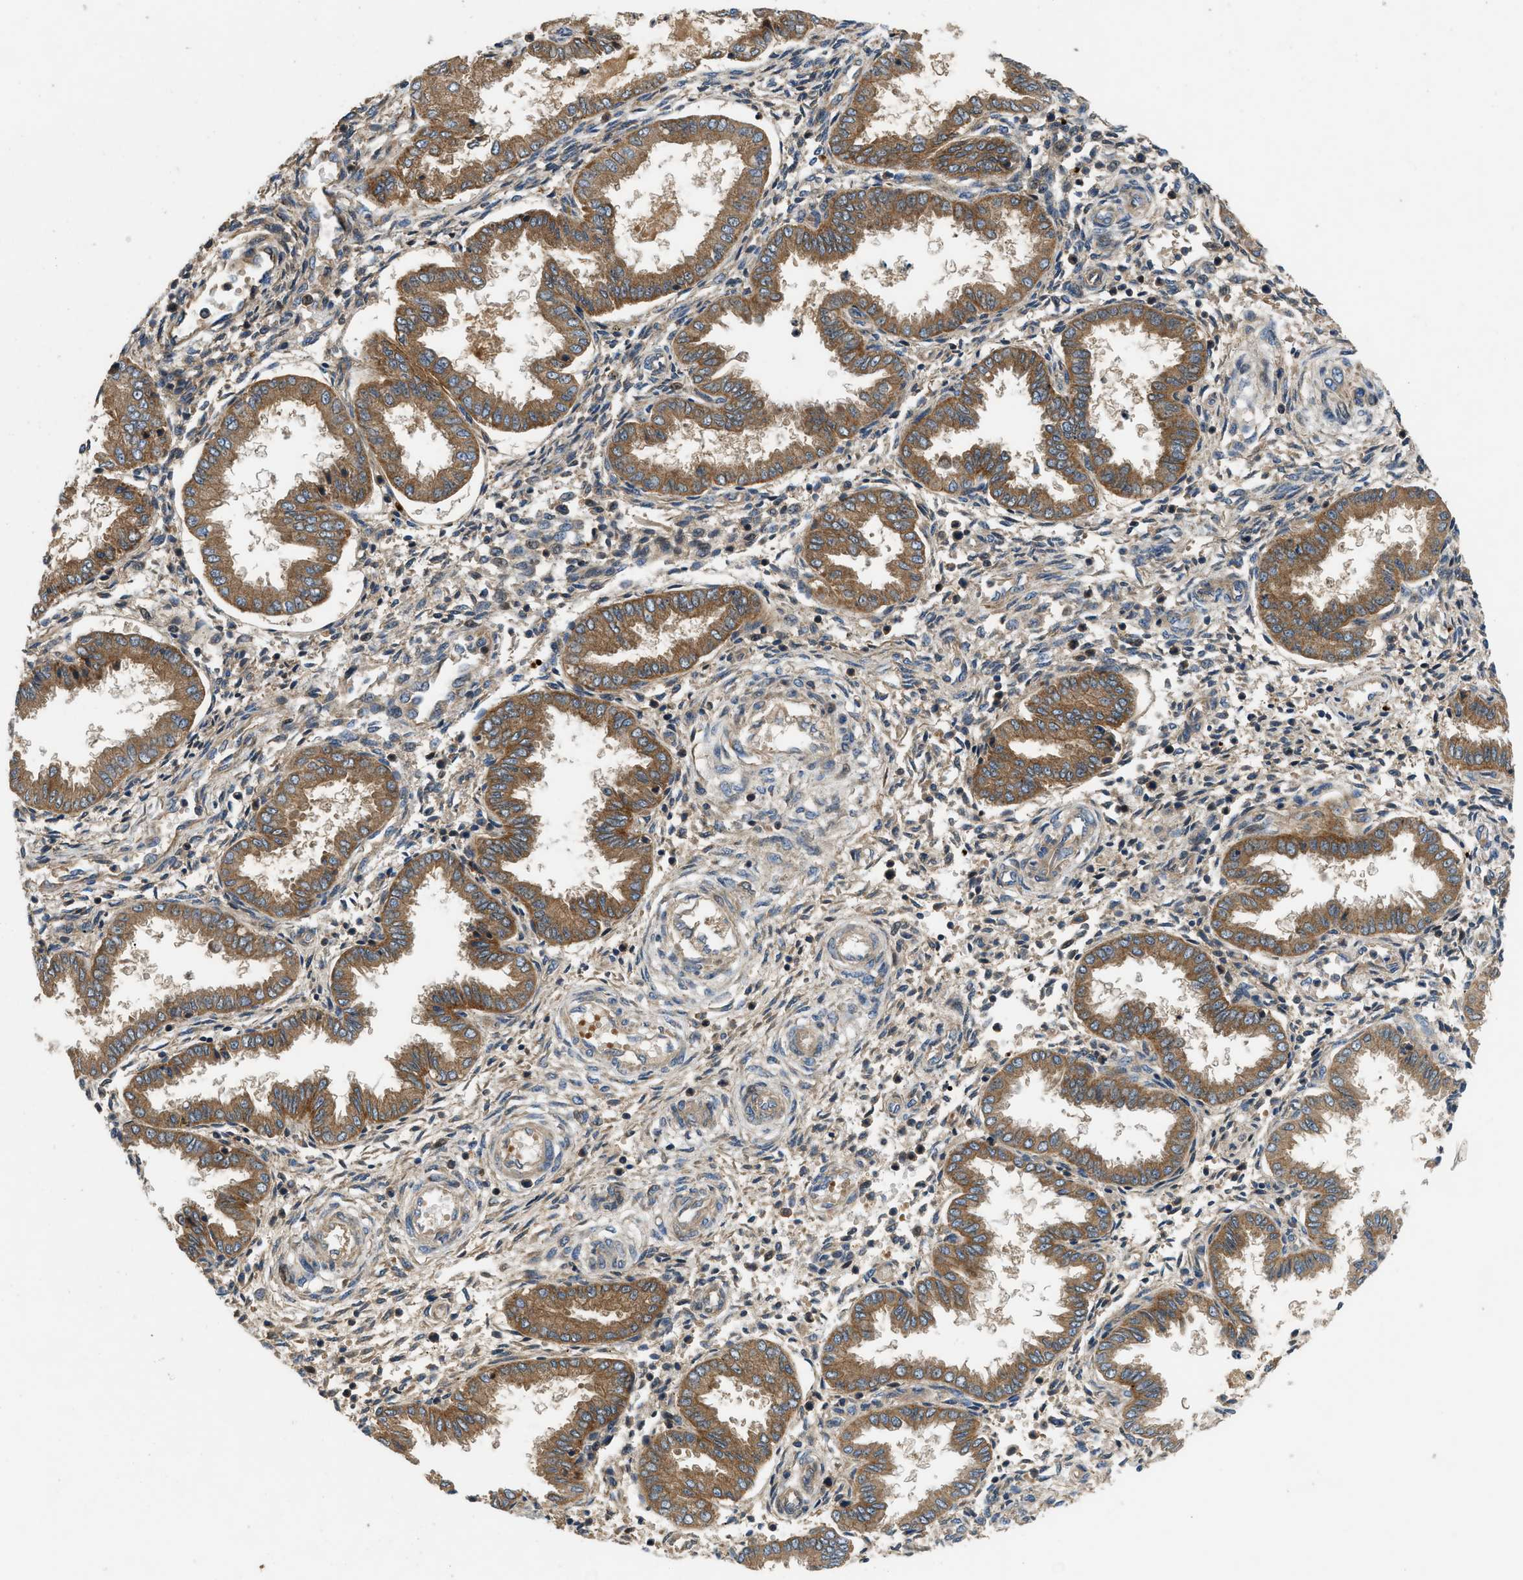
{"staining": {"intensity": "weak", "quantity": "25%-75%", "location": "cytoplasmic/membranous"}, "tissue": "endometrium", "cell_type": "Cells in endometrial stroma", "image_type": "normal", "snomed": [{"axis": "morphology", "description": "Normal tissue, NOS"}, {"axis": "topography", "description": "Endometrium"}], "caption": "This image shows immunohistochemistry (IHC) staining of normal endometrium, with low weak cytoplasmic/membranous positivity in approximately 25%-75% of cells in endometrial stroma.", "gene": "CNNM3", "patient": {"sex": "female", "age": 33}}